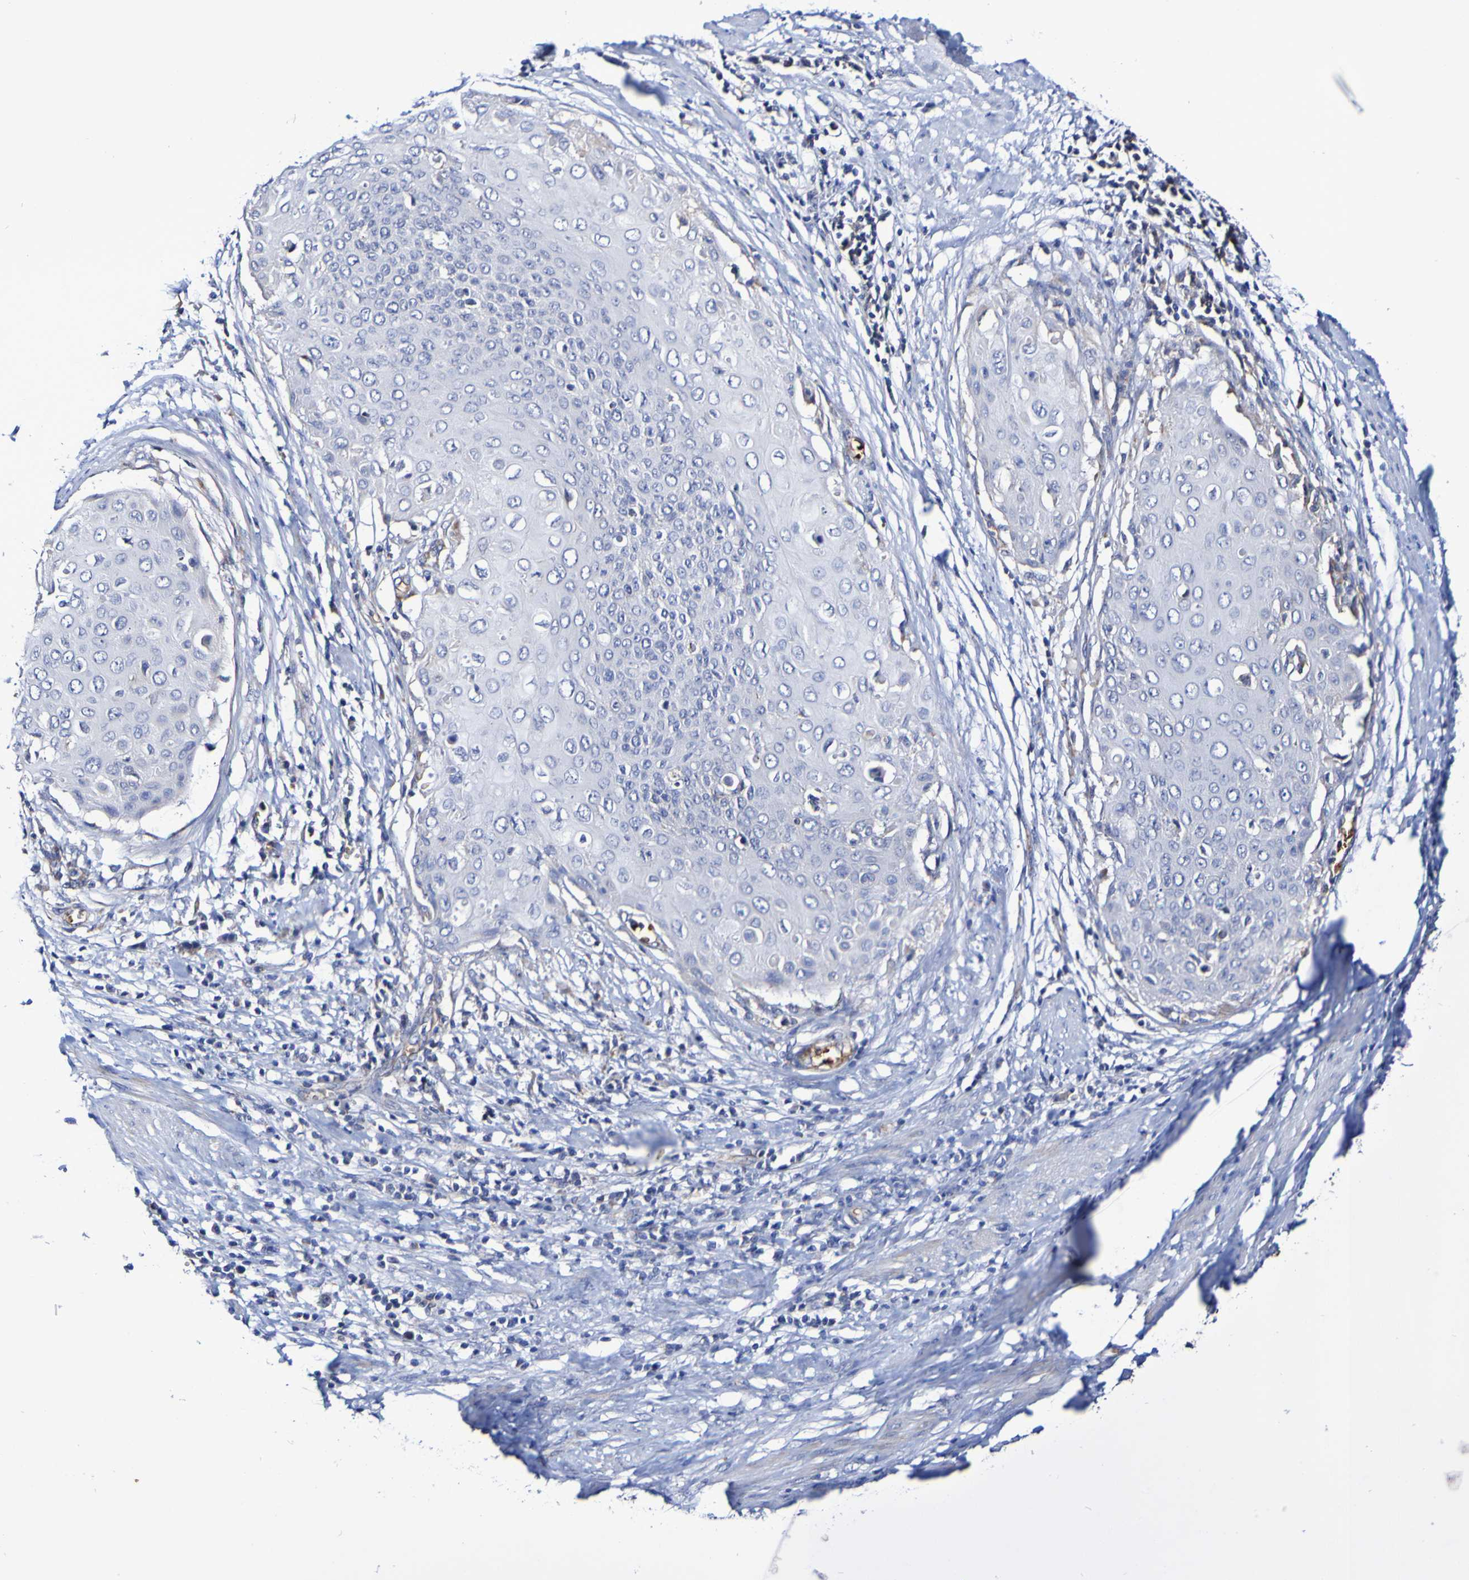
{"staining": {"intensity": "negative", "quantity": "none", "location": "none"}, "tissue": "cervical cancer", "cell_type": "Tumor cells", "image_type": "cancer", "snomed": [{"axis": "morphology", "description": "Squamous cell carcinoma, NOS"}, {"axis": "topography", "description": "Cervix"}], "caption": "DAB (3,3'-diaminobenzidine) immunohistochemical staining of cervical cancer shows no significant staining in tumor cells. (Immunohistochemistry (ihc), brightfield microscopy, high magnification).", "gene": "WNT4", "patient": {"sex": "female", "age": 39}}